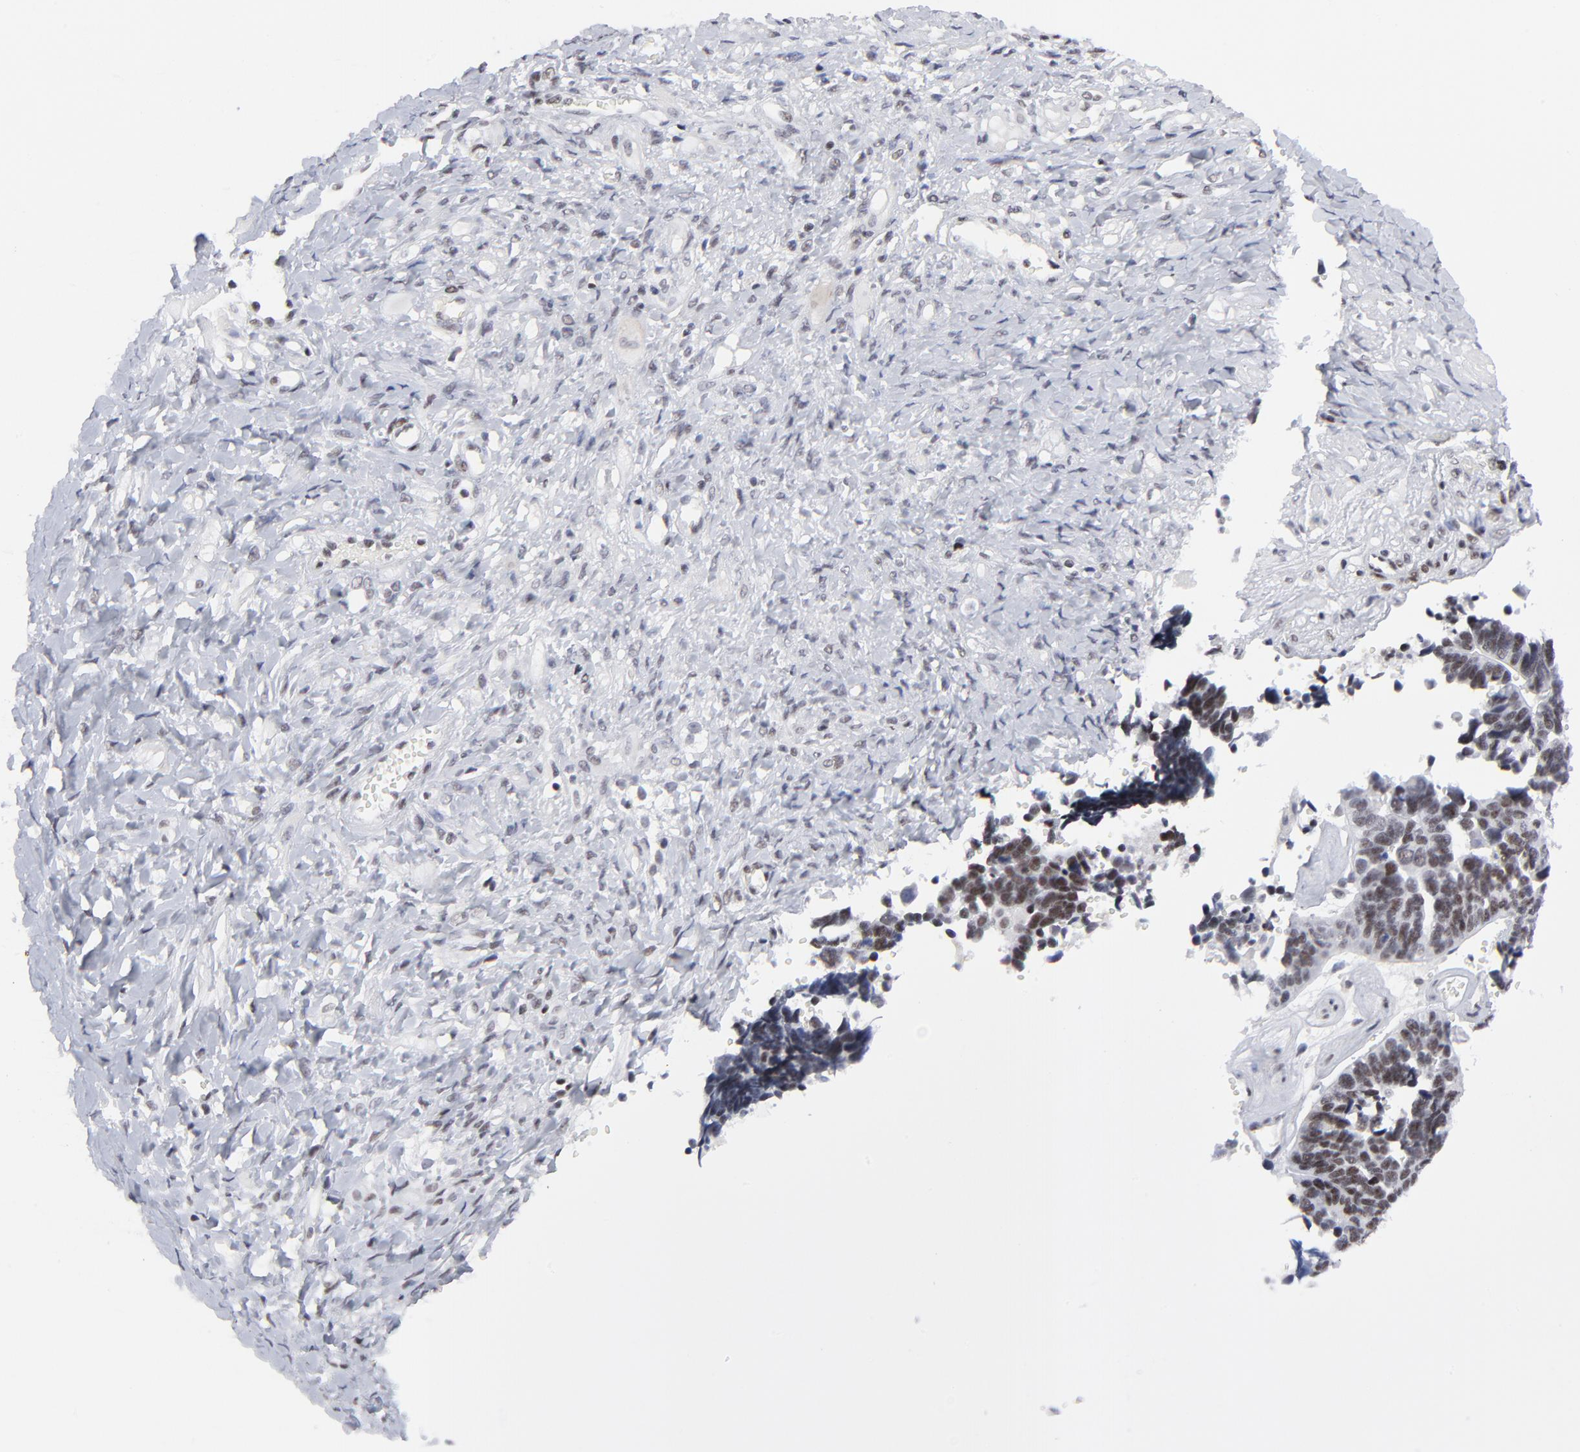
{"staining": {"intensity": "moderate", "quantity": ">75%", "location": "nuclear"}, "tissue": "ovarian cancer", "cell_type": "Tumor cells", "image_type": "cancer", "snomed": [{"axis": "morphology", "description": "Cystadenocarcinoma, serous, NOS"}, {"axis": "topography", "description": "Ovary"}], "caption": "Ovarian serous cystadenocarcinoma tissue demonstrates moderate nuclear staining in about >75% of tumor cells, visualized by immunohistochemistry. Nuclei are stained in blue.", "gene": "SP2", "patient": {"sex": "female", "age": 77}}